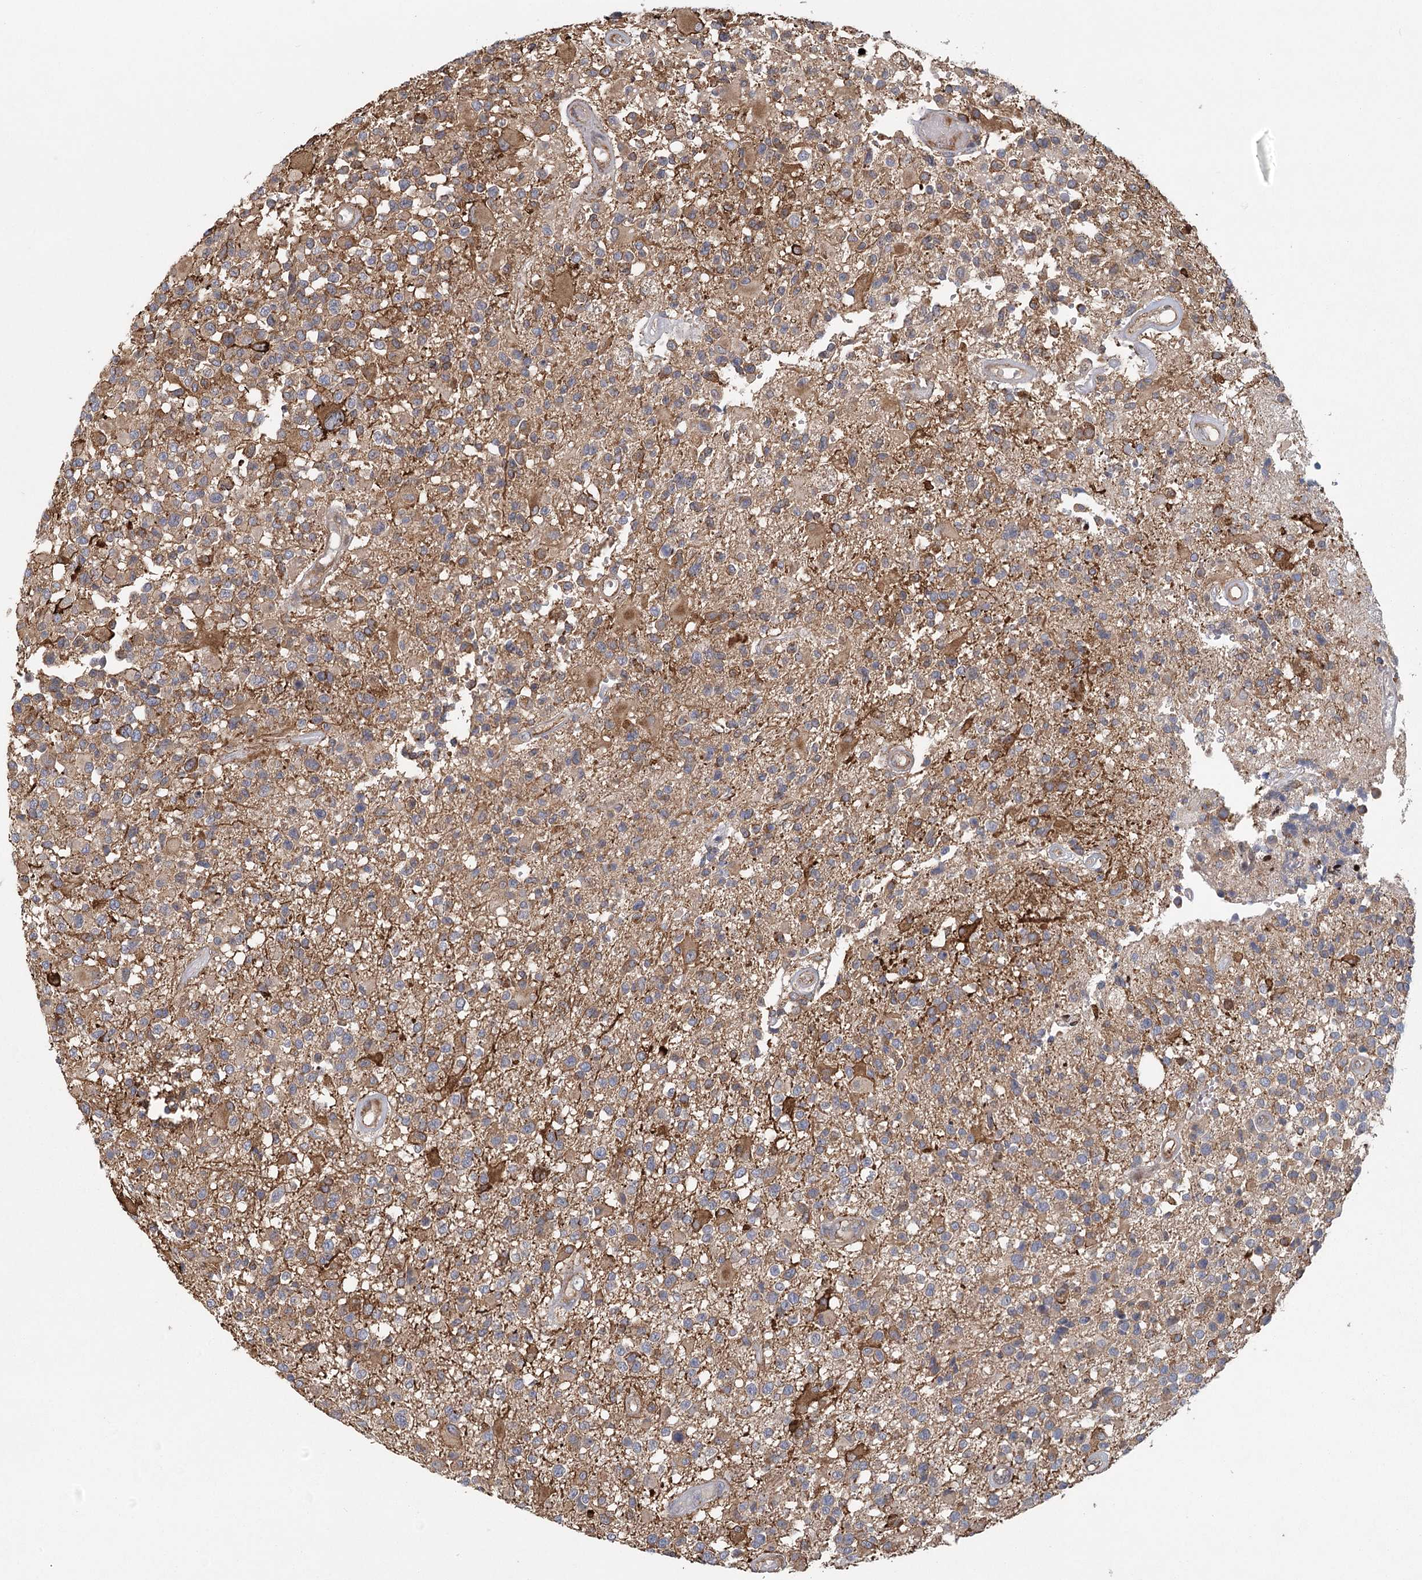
{"staining": {"intensity": "negative", "quantity": "none", "location": "none"}, "tissue": "glioma", "cell_type": "Tumor cells", "image_type": "cancer", "snomed": [{"axis": "morphology", "description": "Glioma, malignant, High grade"}, {"axis": "morphology", "description": "Glioblastoma, NOS"}, {"axis": "topography", "description": "Brain"}], "caption": "Immunohistochemistry of glioma displays no expression in tumor cells.", "gene": "PLEKHA7", "patient": {"sex": "male", "age": 60}}